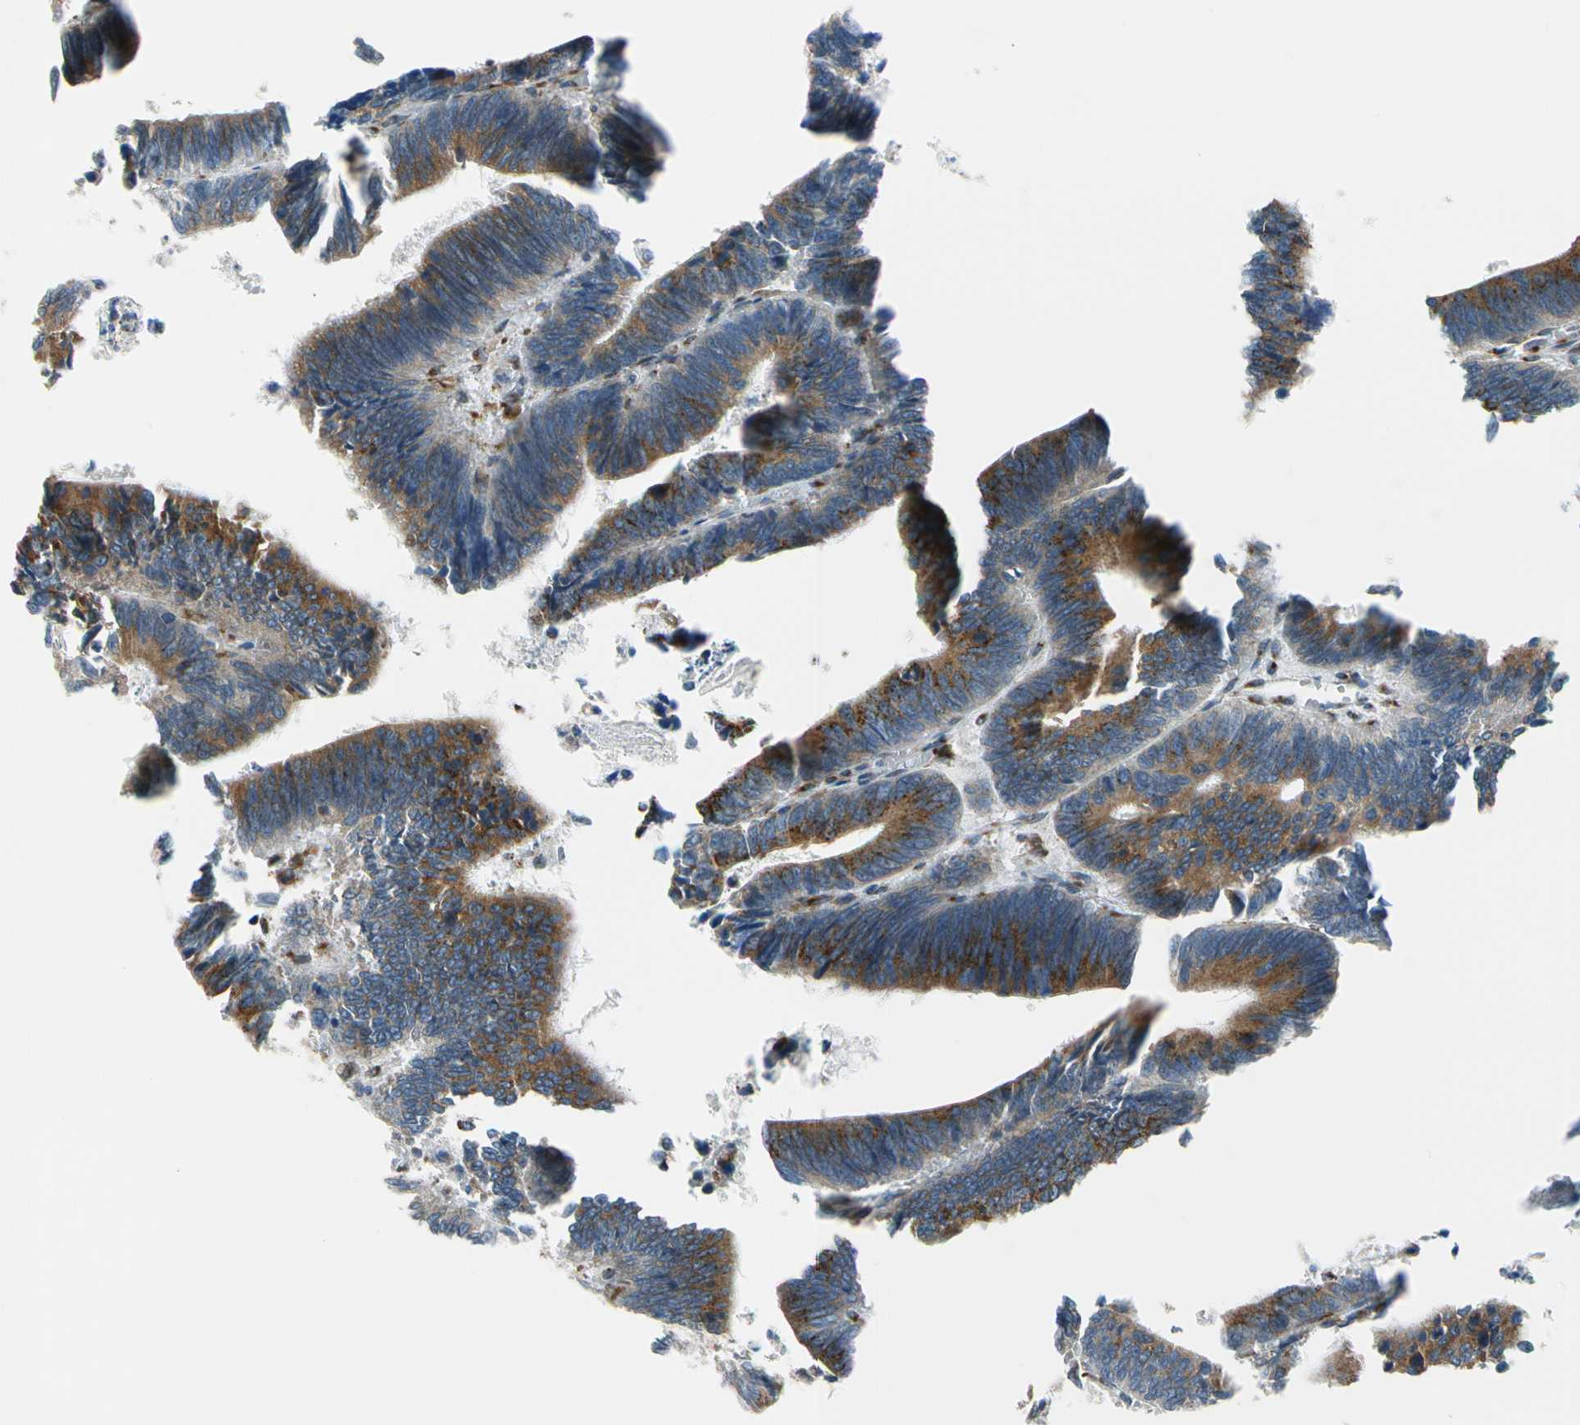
{"staining": {"intensity": "moderate", "quantity": ">75%", "location": "cytoplasmic/membranous"}, "tissue": "colorectal cancer", "cell_type": "Tumor cells", "image_type": "cancer", "snomed": [{"axis": "morphology", "description": "Adenocarcinoma, NOS"}, {"axis": "topography", "description": "Colon"}], "caption": "Colorectal cancer stained with a brown dye exhibits moderate cytoplasmic/membranous positive positivity in about >75% of tumor cells.", "gene": "NUCB1", "patient": {"sex": "male", "age": 72}}